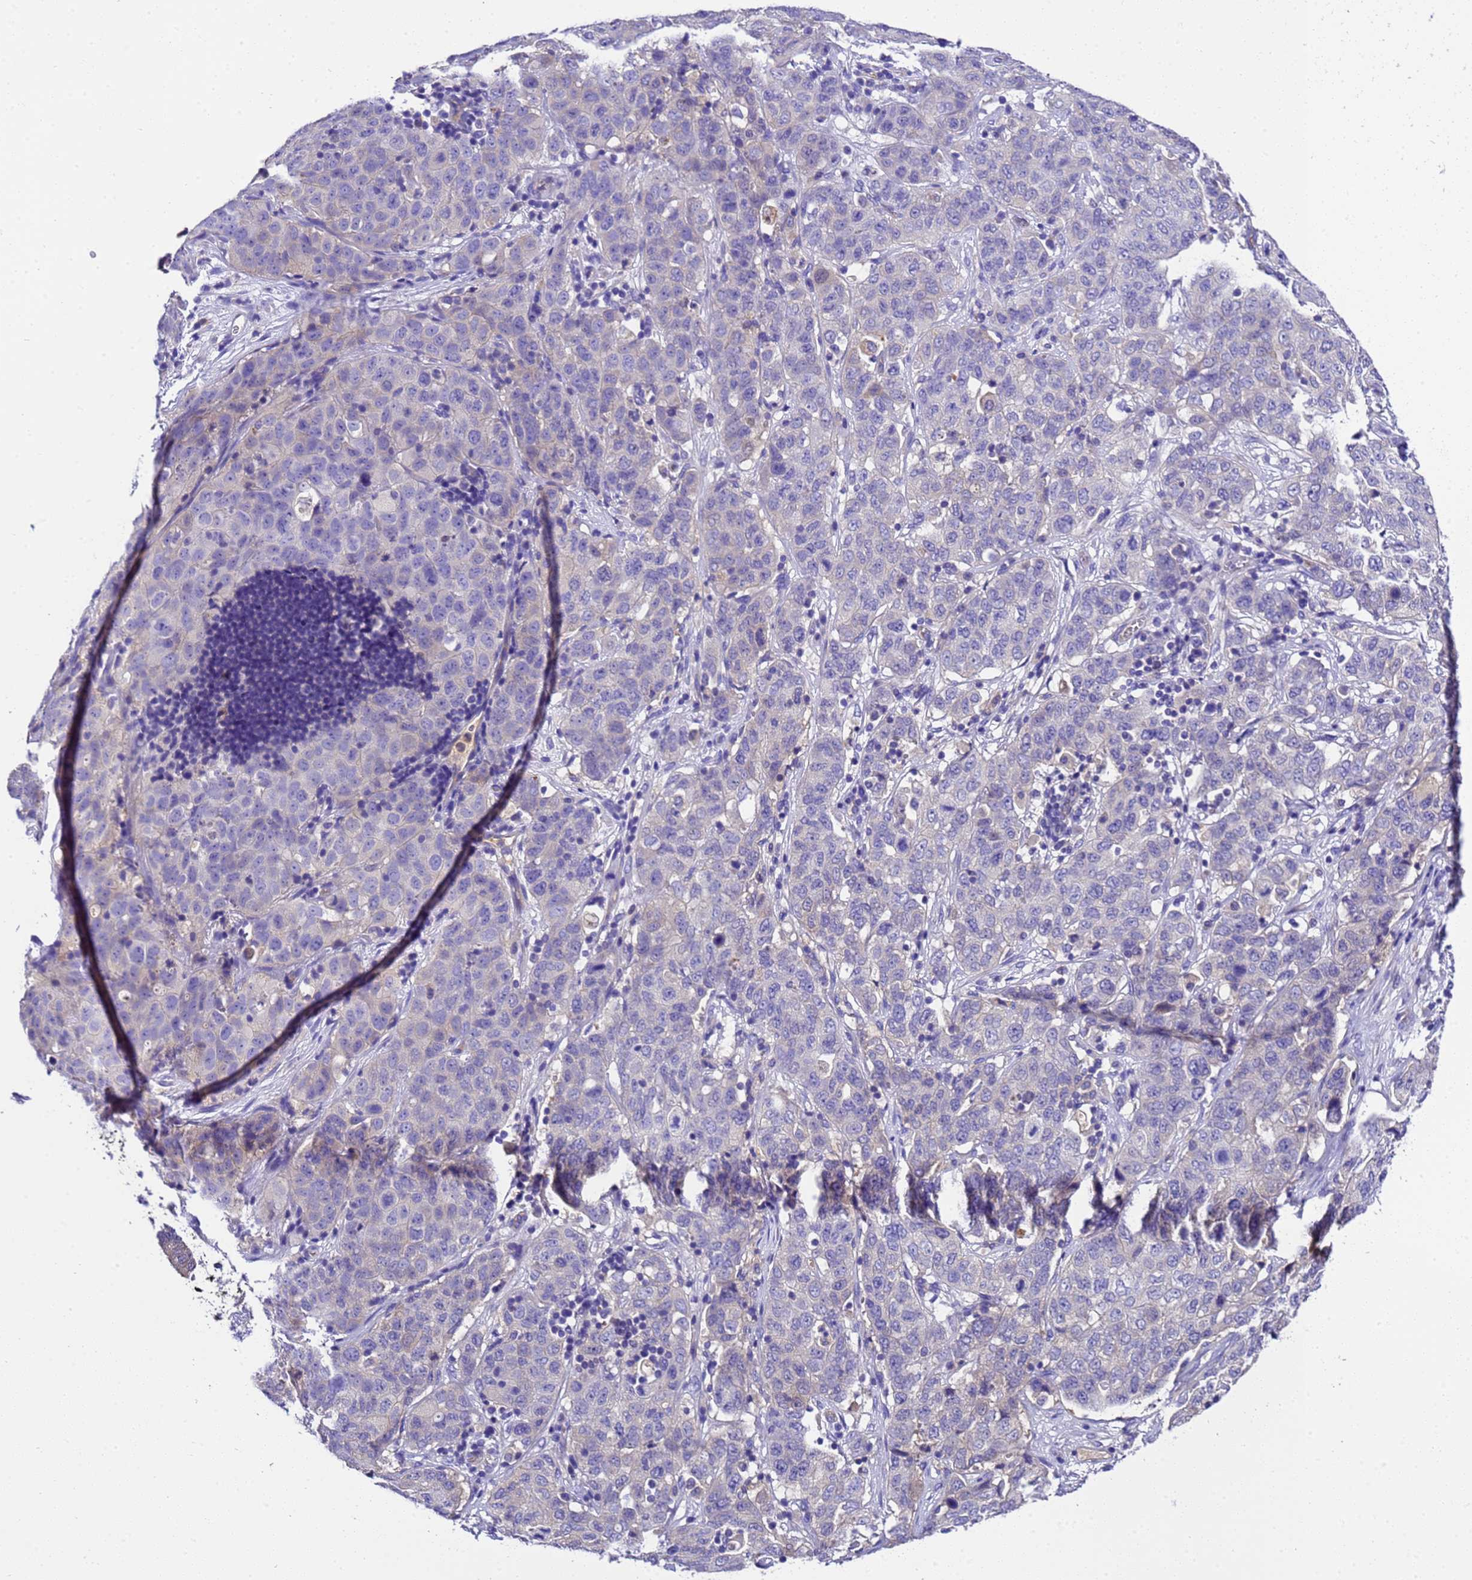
{"staining": {"intensity": "negative", "quantity": "none", "location": "none"}, "tissue": "stomach cancer", "cell_type": "Tumor cells", "image_type": "cancer", "snomed": [{"axis": "morphology", "description": "Normal tissue, NOS"}, {"axis": "morphology", "description": "Adenocarcinoma, NOS"}, {"axis": "topography", "description": "Lymph node"}, {"axis": "topography", "description": "Stomach"}], "caption": "IHC histopathology image of neoplastic tissue: human stomach adenocarcinoma stained with DAB exhibits no significant protein staining in tumor cells.", "gene": "UGT2A1", "patient": {"sex": "male", "age": 48}}